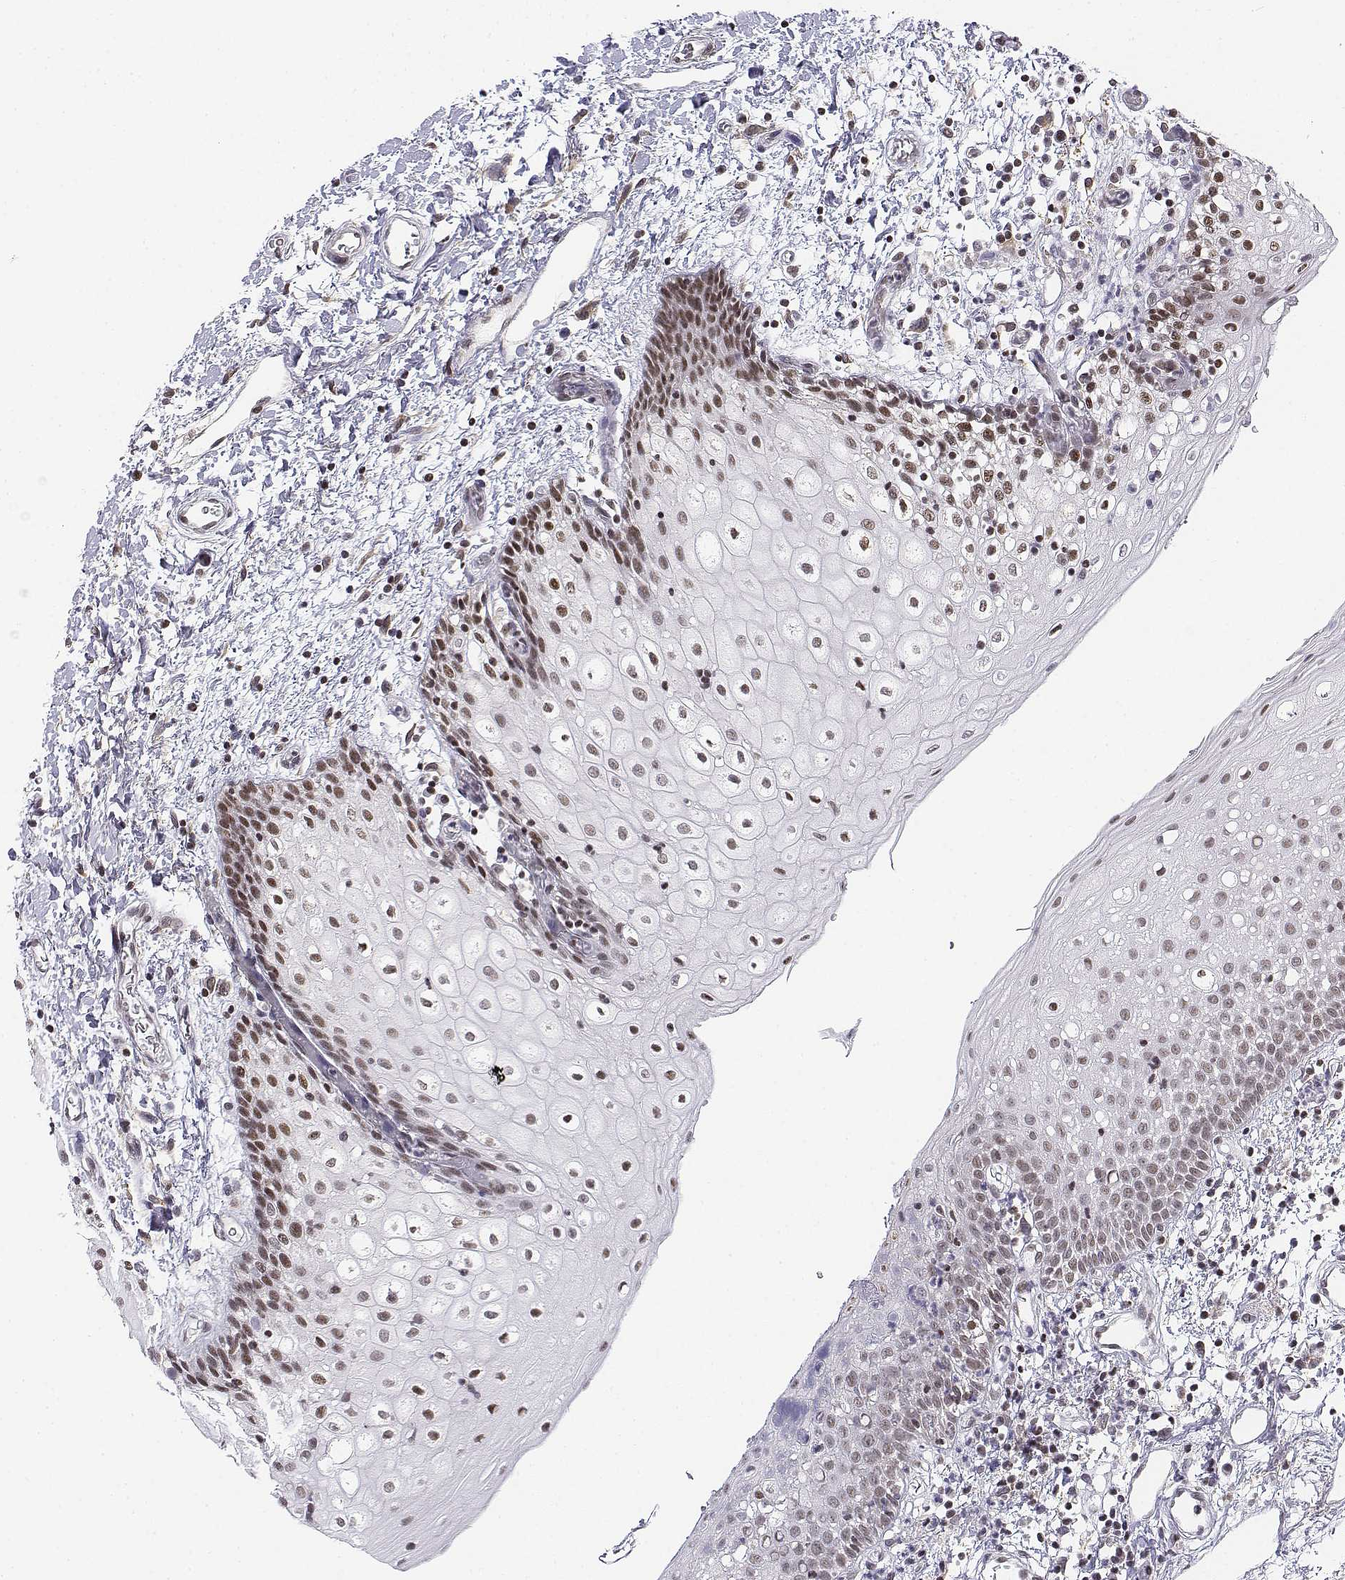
{"staining": {"intensity": "moderate", "quantity": ">75%", "location": "nuclear"}, "tissue": "oral mucosa", "cell_type": "Squamous epithelial cells", "image_type": "normal", "snomed": [{"axis": "morphology", "description": "Normal tissue, NOS"}, {"axis": "topography", "description": "Oral tissue"}], "caption": "This is an image of immunohistochemistry staining of unremarkable oral mucosa, which shows moderate expression in the nuclear of squamous epithelial cells.", "gene": "SETD1A", "patient": {"sex": "female", "age": 43}}